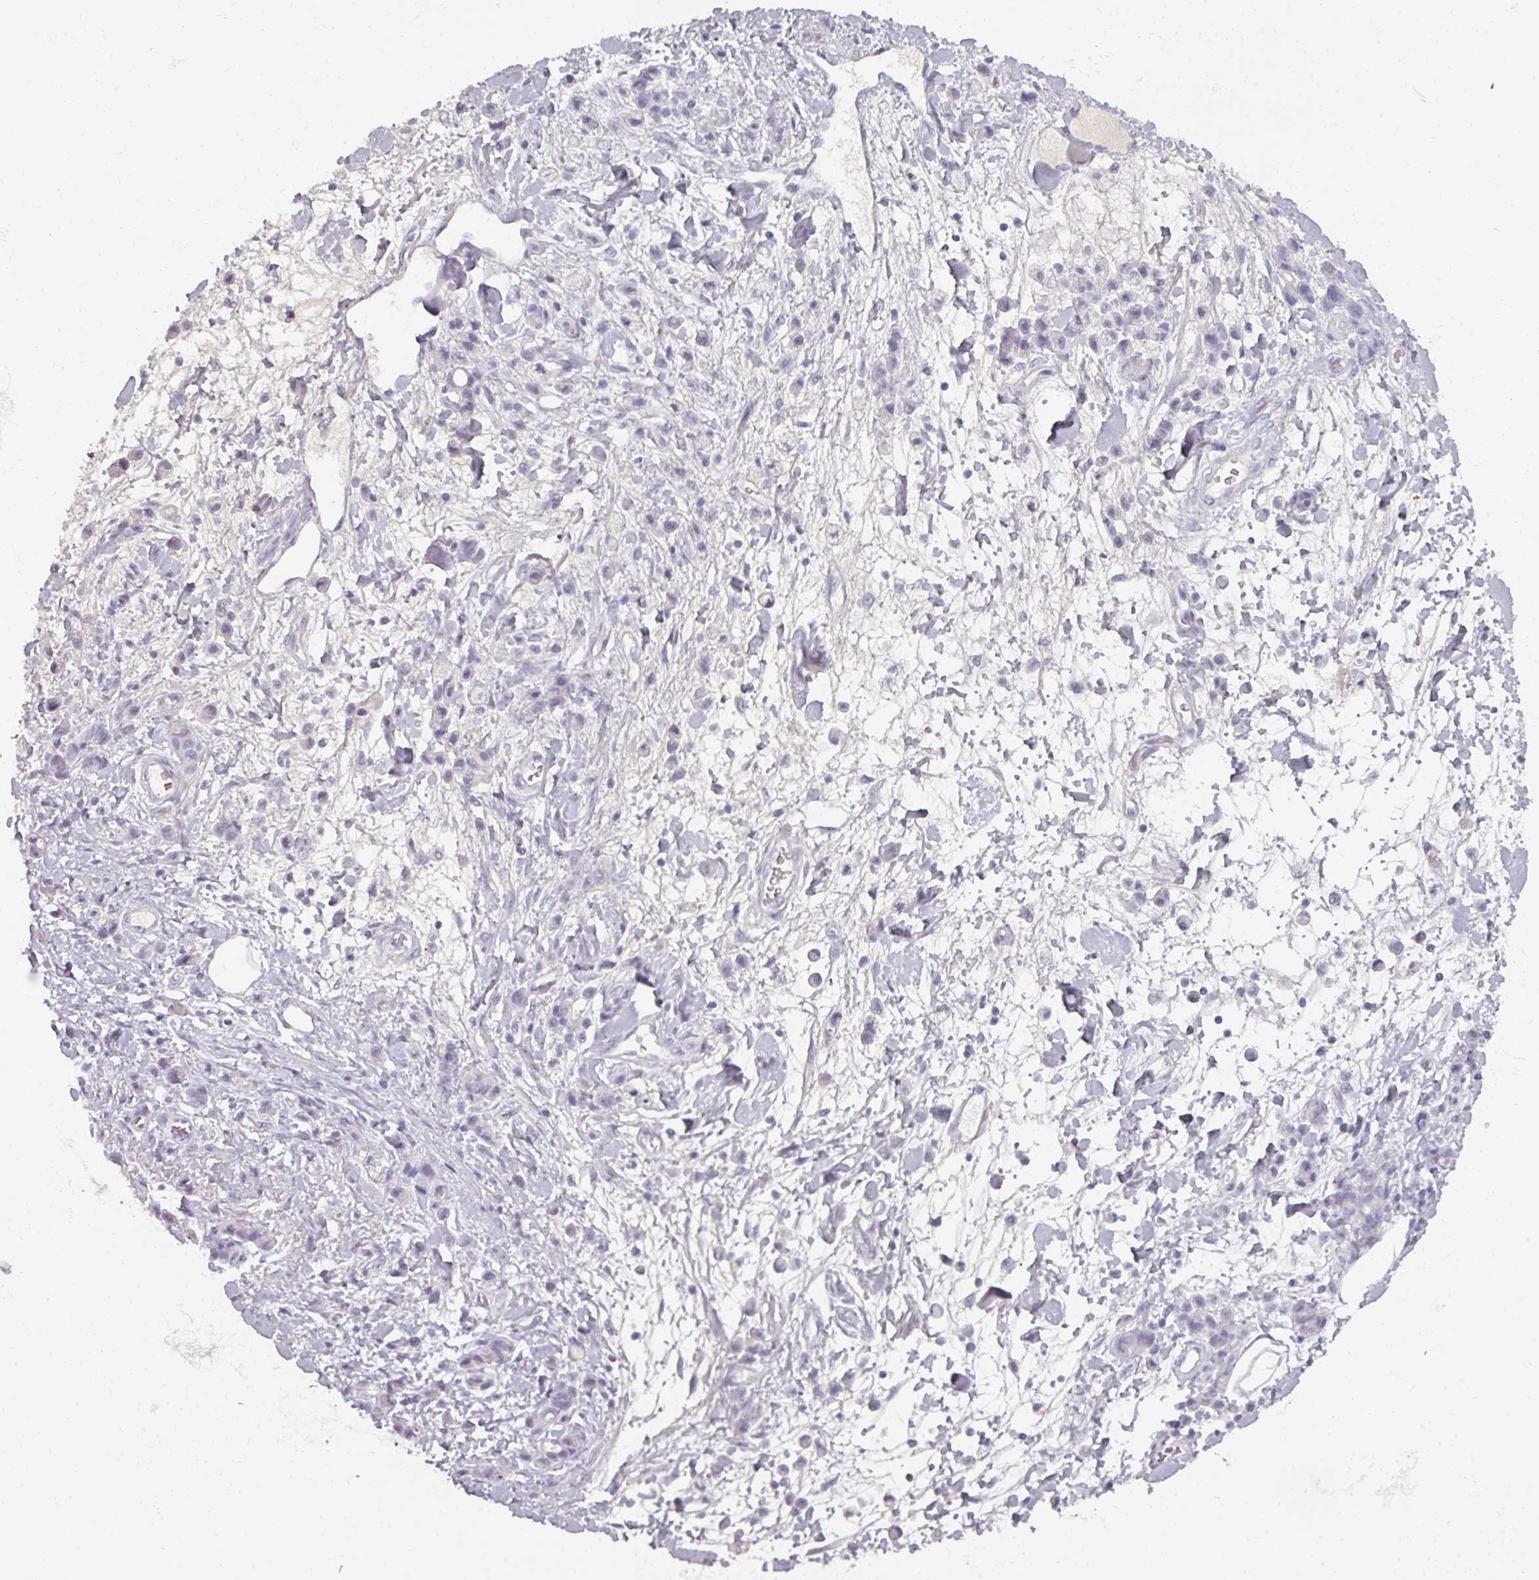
{"staining": {"intensity": "negative", "quantity": "none", "location": "none"}, "tissue": "stomach cancer", "cell_type": "Tumor cells", "image_type": "cancer", "snomed": [{"axis": "morphology", "description": "Adenocarcinoma, NOS"}, {"axis": "topography", "description": "Stomach"}], "caption": "DAB (3,3'-diaminobenzidine) immunohistochemical staining of stomach cancer reveals no significant staining in tumor cells.", "gene": "REG3G", "patient": {"sex": "male", "age": 77}}